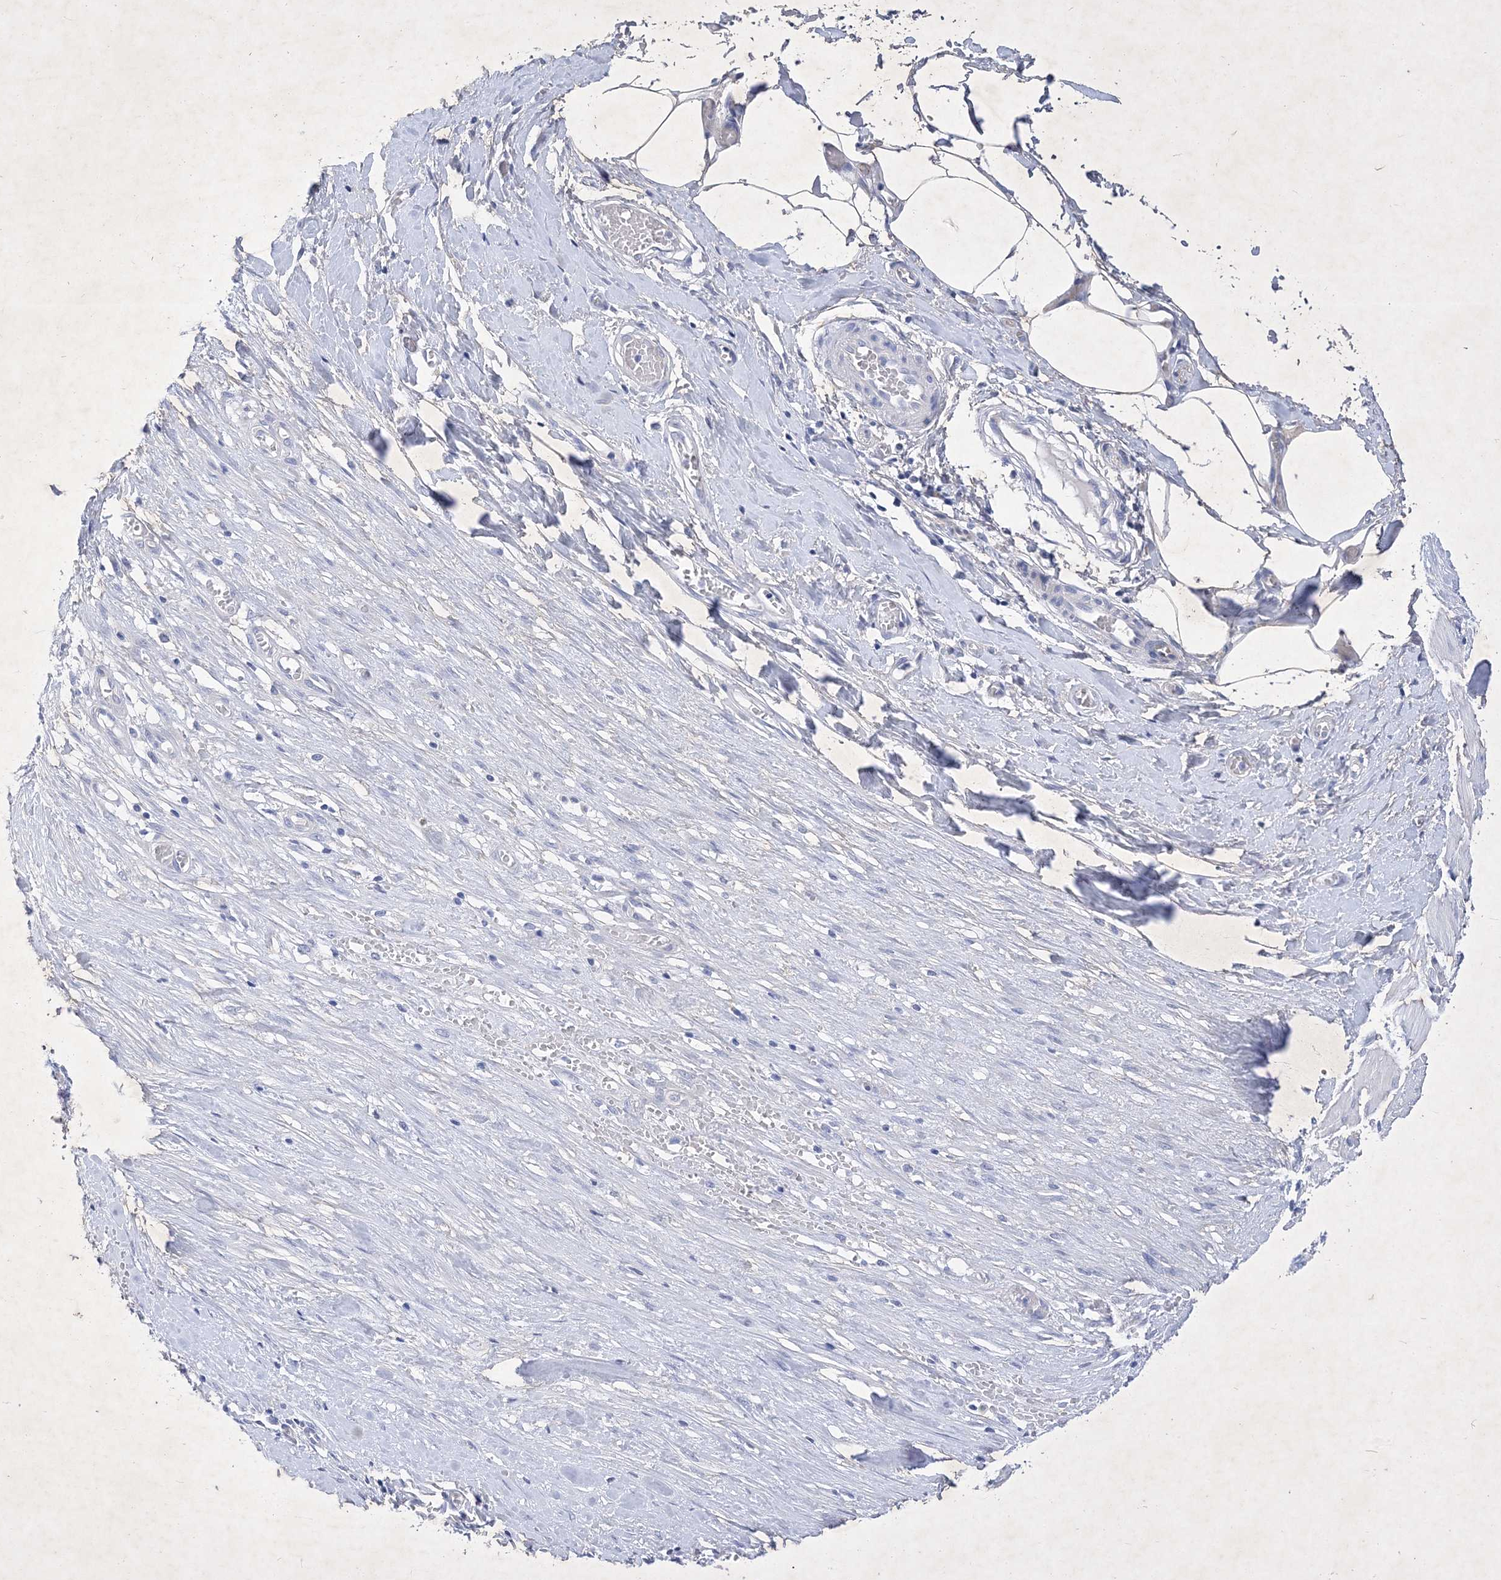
{"staining": {"intensity": "negative", "quantity": "none", "location": "none"}, "tissue": "smooth muscle", "cell_type": "Smooth muscle cells", "image_type": "normal", "snomed": [{"axis": "morphology", "description": "Normal tissue, NOS"}, {"axis": "morphology", "description": "Adenocarcinoma, NOS"}, {"axis": "topography", "description": "Colon"}, {"axis": "topography", "description": "Peripheral nerve tissue"}], "caption": "Immunohistochemistry (IHC) micrograph of benign smooth muscle stained for a protein (brown), which reveals no staining in smooth muscle cells. The staining is performed using DAB brown chromogen with nuclei counter-stained in using hematoxylin.", "gene": "GPN1", "patient": {"sex": "male", "age": 14}}